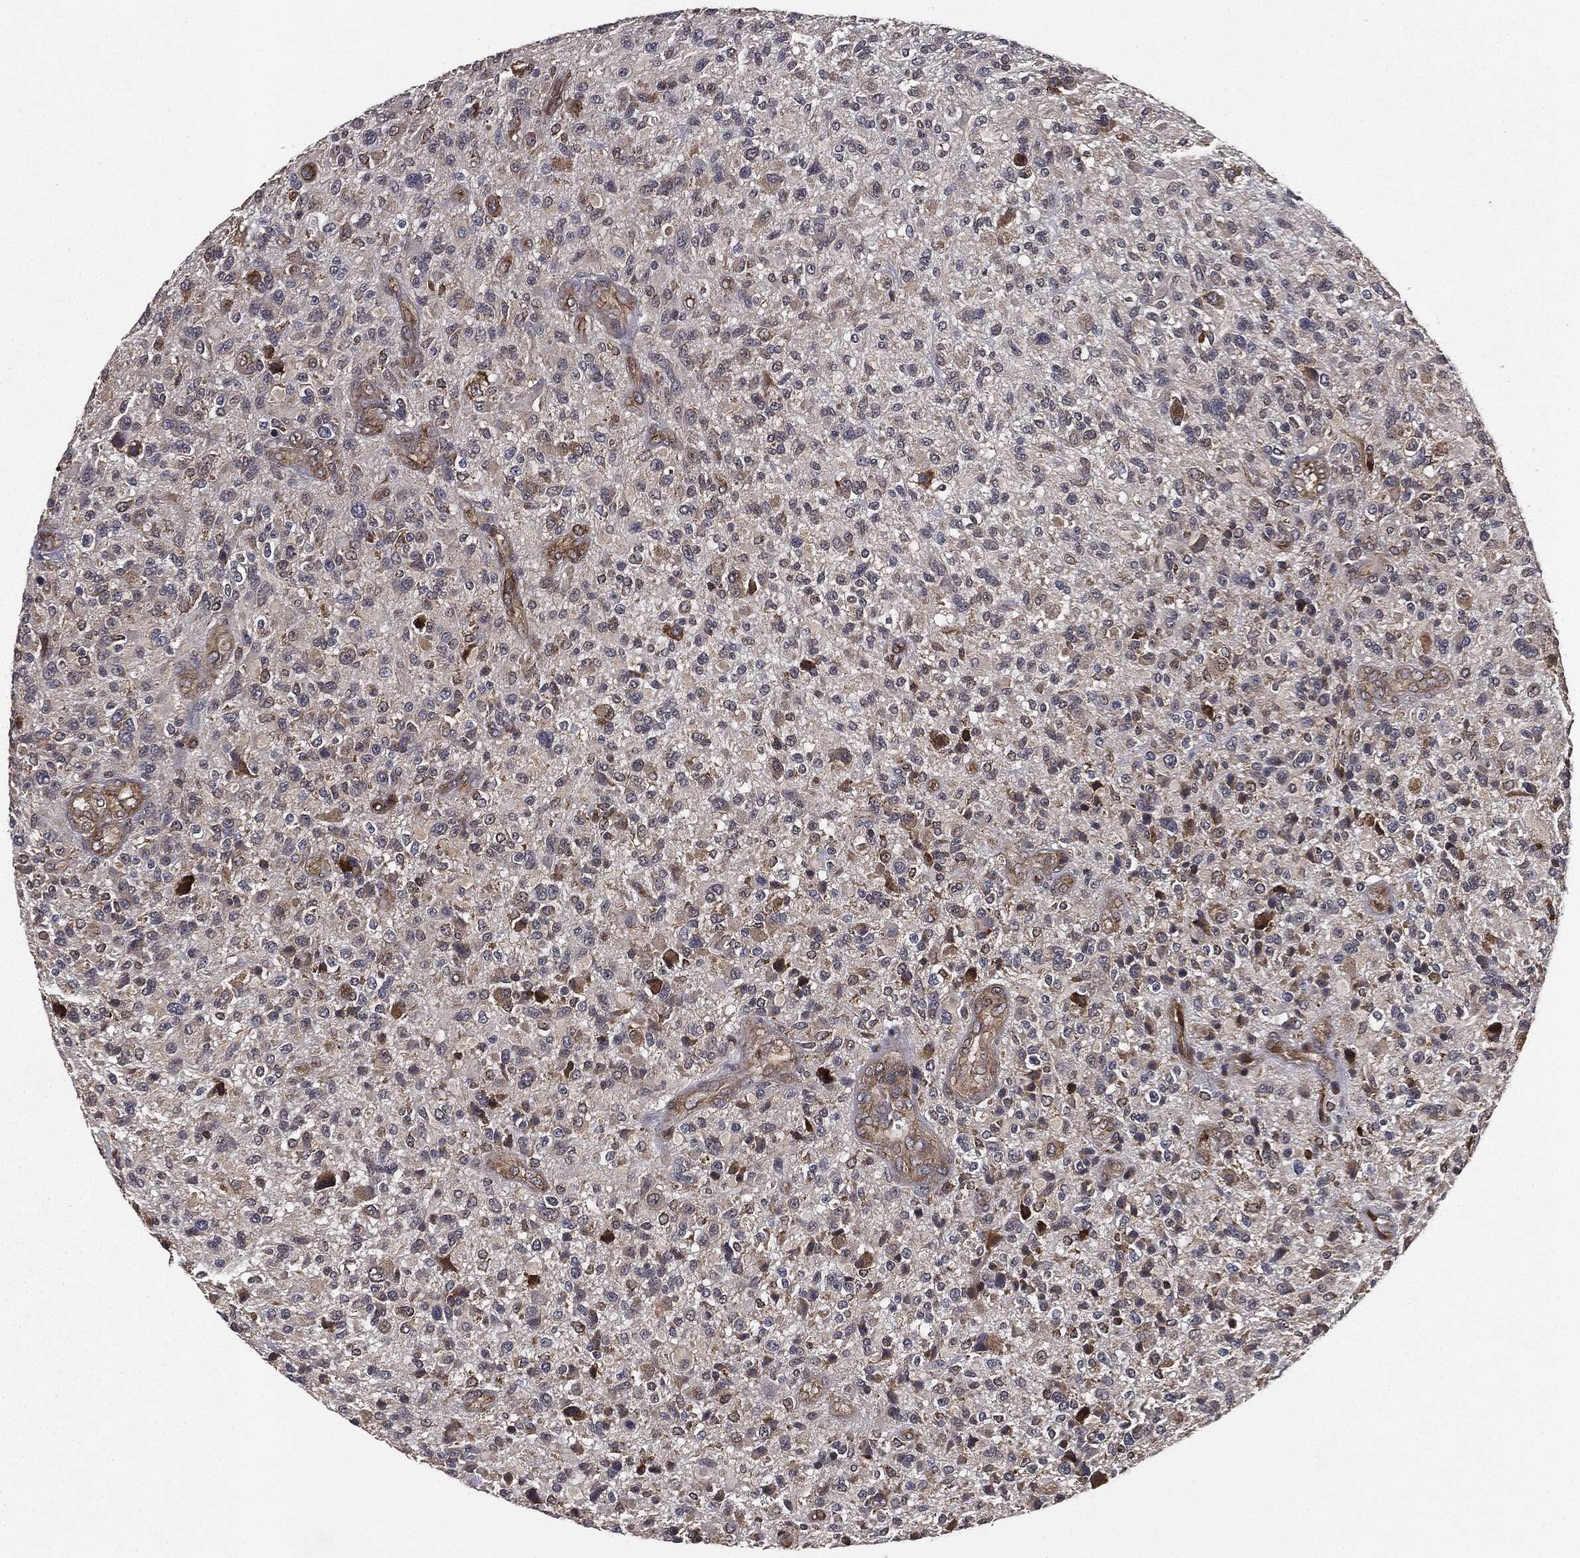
{"staining": {"intensity": "negative", "quantity": "none", "location": "none"}, "tissue": "glioma", "cell_type": "Tumor cells", "image_type": "cancer", "snomed": [{"axis": "morphology", "description": "Glioma, malignant, High grade"}, {"axis": "topography", "description": "Brain"}], "caption": "There is no significant expression in tumor cells of glioma.", "gene": "MIER2", "patient": {"sex": "male", "age": 47}}